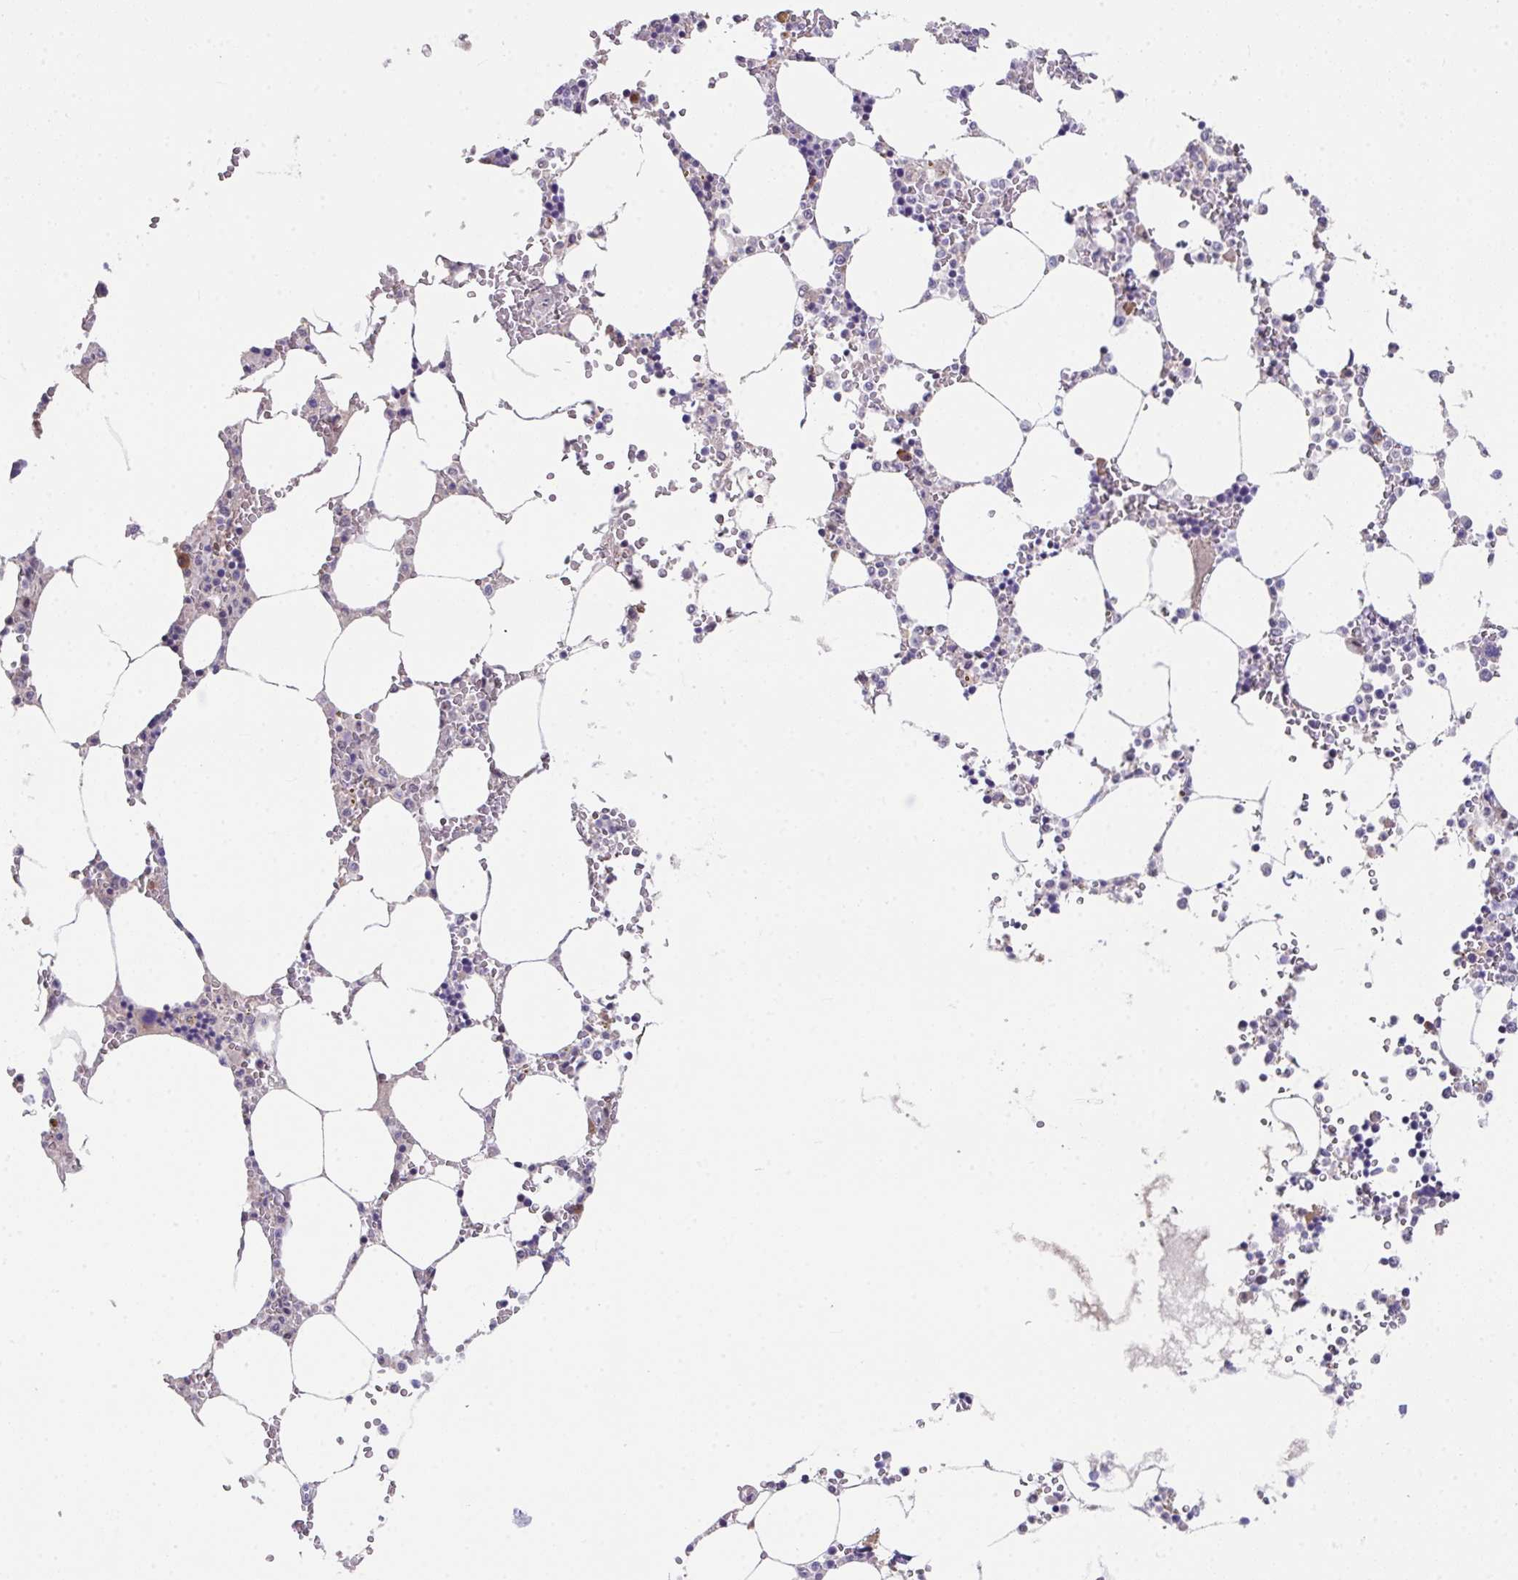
{"staining": {"intensity": "weak", "quantity": "<25%", "location": "cytoplasmic/membranous"}, "tissue": "bone marrow", "cell_type": "Hematopoietic cells", "image_type": "normal", "snomed": [{"axis": "morphology", "description": "Normal tissue, NOS"}, {"axis": "topography", "description": "Bone marrow"}], "caption": "An immunohistochemistry photomicrograph of normal bone marrow is shown. There is no staining in hematopoietic cells of bone marrow. (DAB immunohistochemistry (IHC), high magnification).", "gene": "RBBP6", "patient": {"sex": "male", "age": 64}}